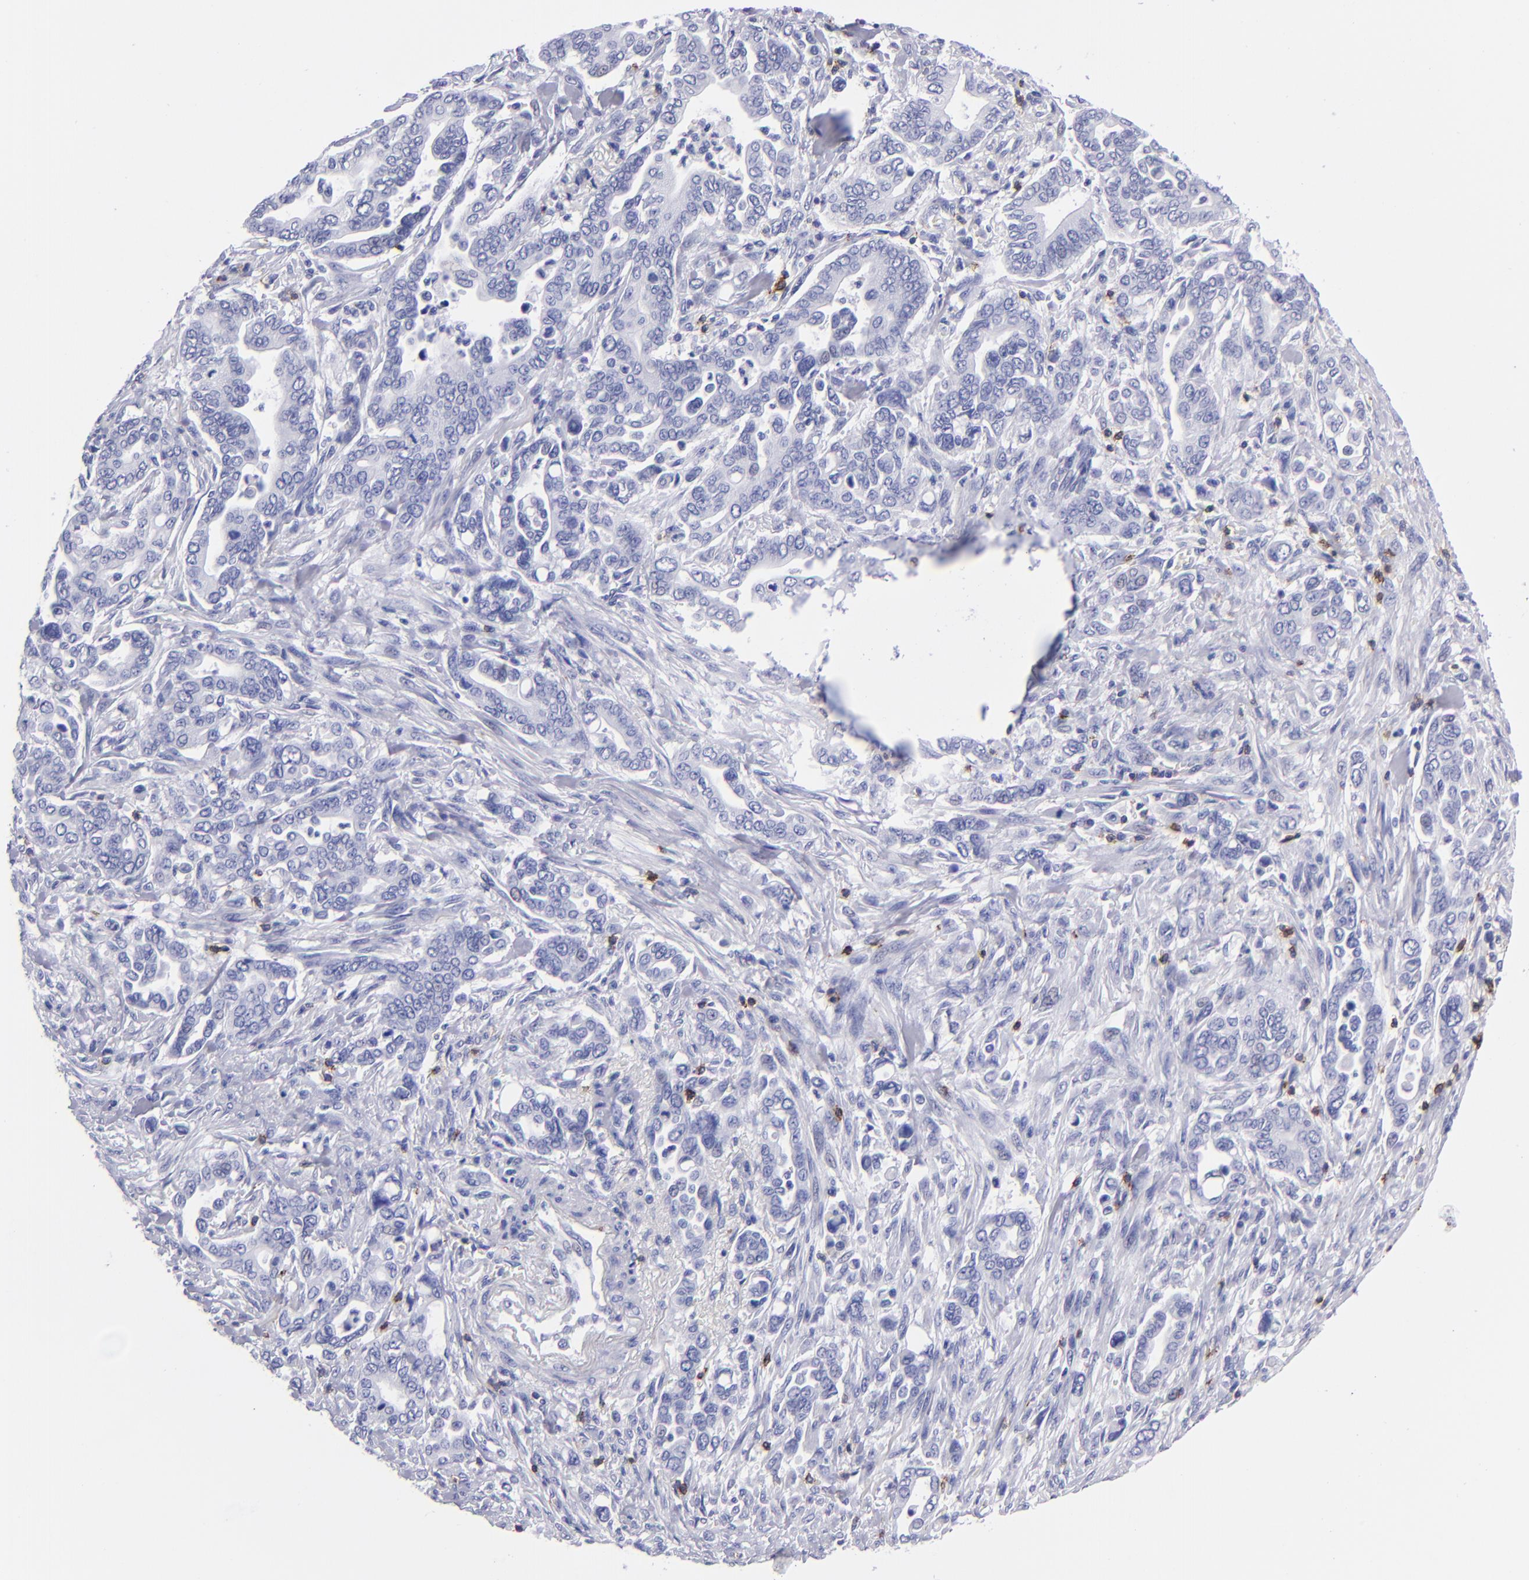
{"staining": {"intensity": "negative", "quantity": "none", "location": "none"}, "tissue": "pancreatic cancer", "cell_type": "Tumor cells", "image_type": "cancer", "snomed": [{"axis": "morphology", "description": "Adenocarcinoma, NOS"}, {"axis": "topography", "description": "Pancreas"}], "caption": "Pancreatic cancer (adenocarcinoma) was stained to show a protein in brown. There is no significant positivity in tumor cells.", "gene": "CD6", "patient": {"sex": "female", "age": 57}}